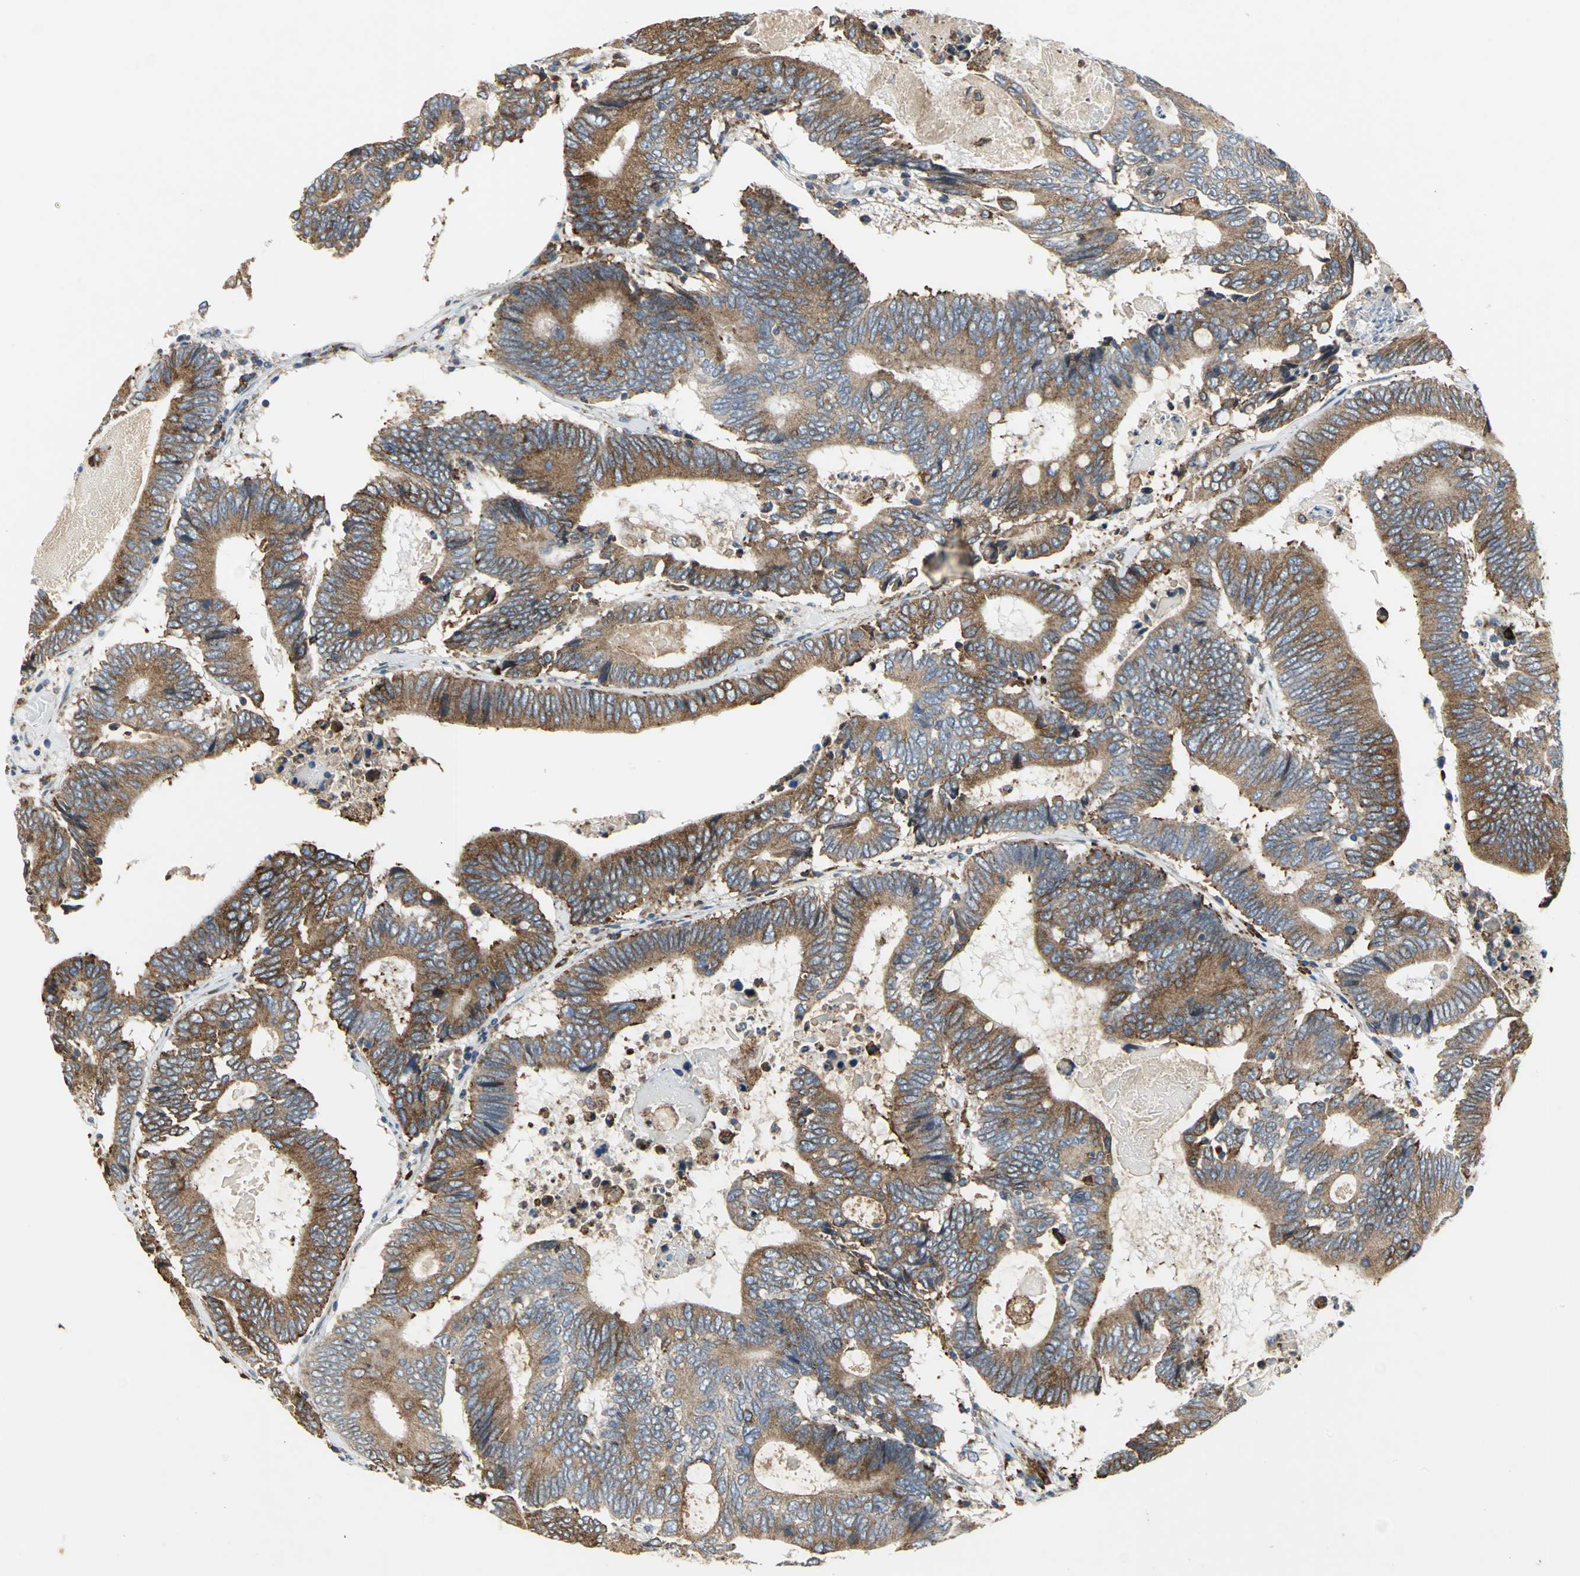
{"staining": {"intensity": "strong", "quantity": ">75%", "location": "cytoplasmic/membranous"}, "tissue": "colorectal cancer", "cell_type": "Tumor cells", "image_type": "cancer", "snomed": [{"axis": "morphology", "description": "Adenocarcinoma, NOS"}, {"axis": "topography", "description": "Colon"}], "caption": "Brown immunohistochemical staining in human adenocarcinoma (colorectal) exhibits strong cytoplasmic/membranous staining in approximately >75% of tumor cells.", "gene": "SDF2L1", "patient": {"sex": "female", "age": 78}}